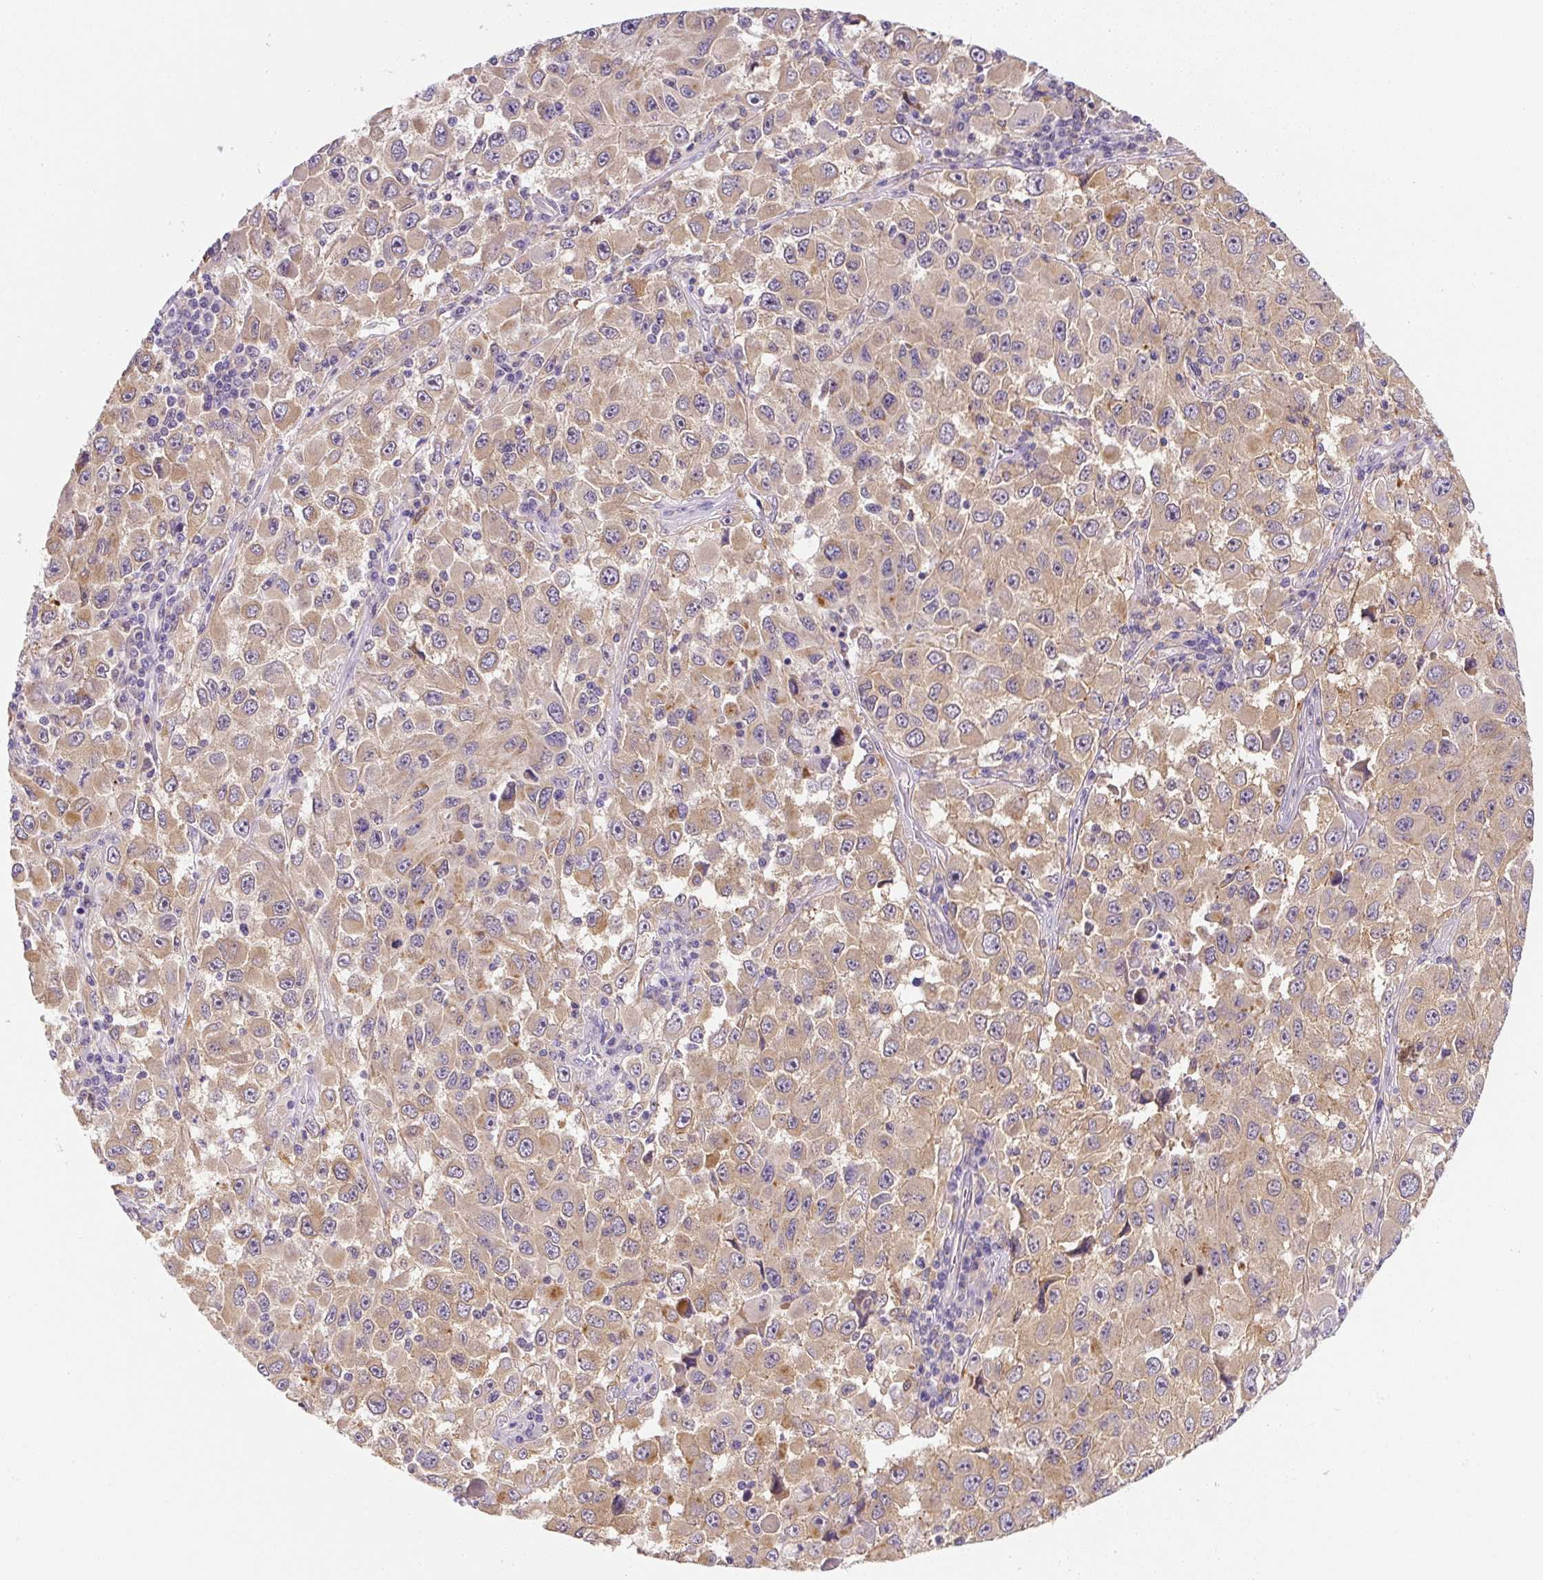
{"staining": {"intensity": "moderate", "quantity": "25%-75%", "location": "cytoplasmic/membranous"}, "tissue": "melanoma", "cell_type": "Tumor cells", "image_type": "cancer", "snomed": [{"axis": "morphology", "description": "Malignant melanoma, Metastatic site"}, {"axis": "topography", "description": "Lymph node"}], "caption": "Immunohistochemical staining of malignant melanoma (metastatic site) demonstrates medium levels of moderate cytoplasmic/membranous expression in approximately 25%-75% of tumor cells.", "gene": "PLA2G4A", "patient": {"sex": "female", "age": 67}}